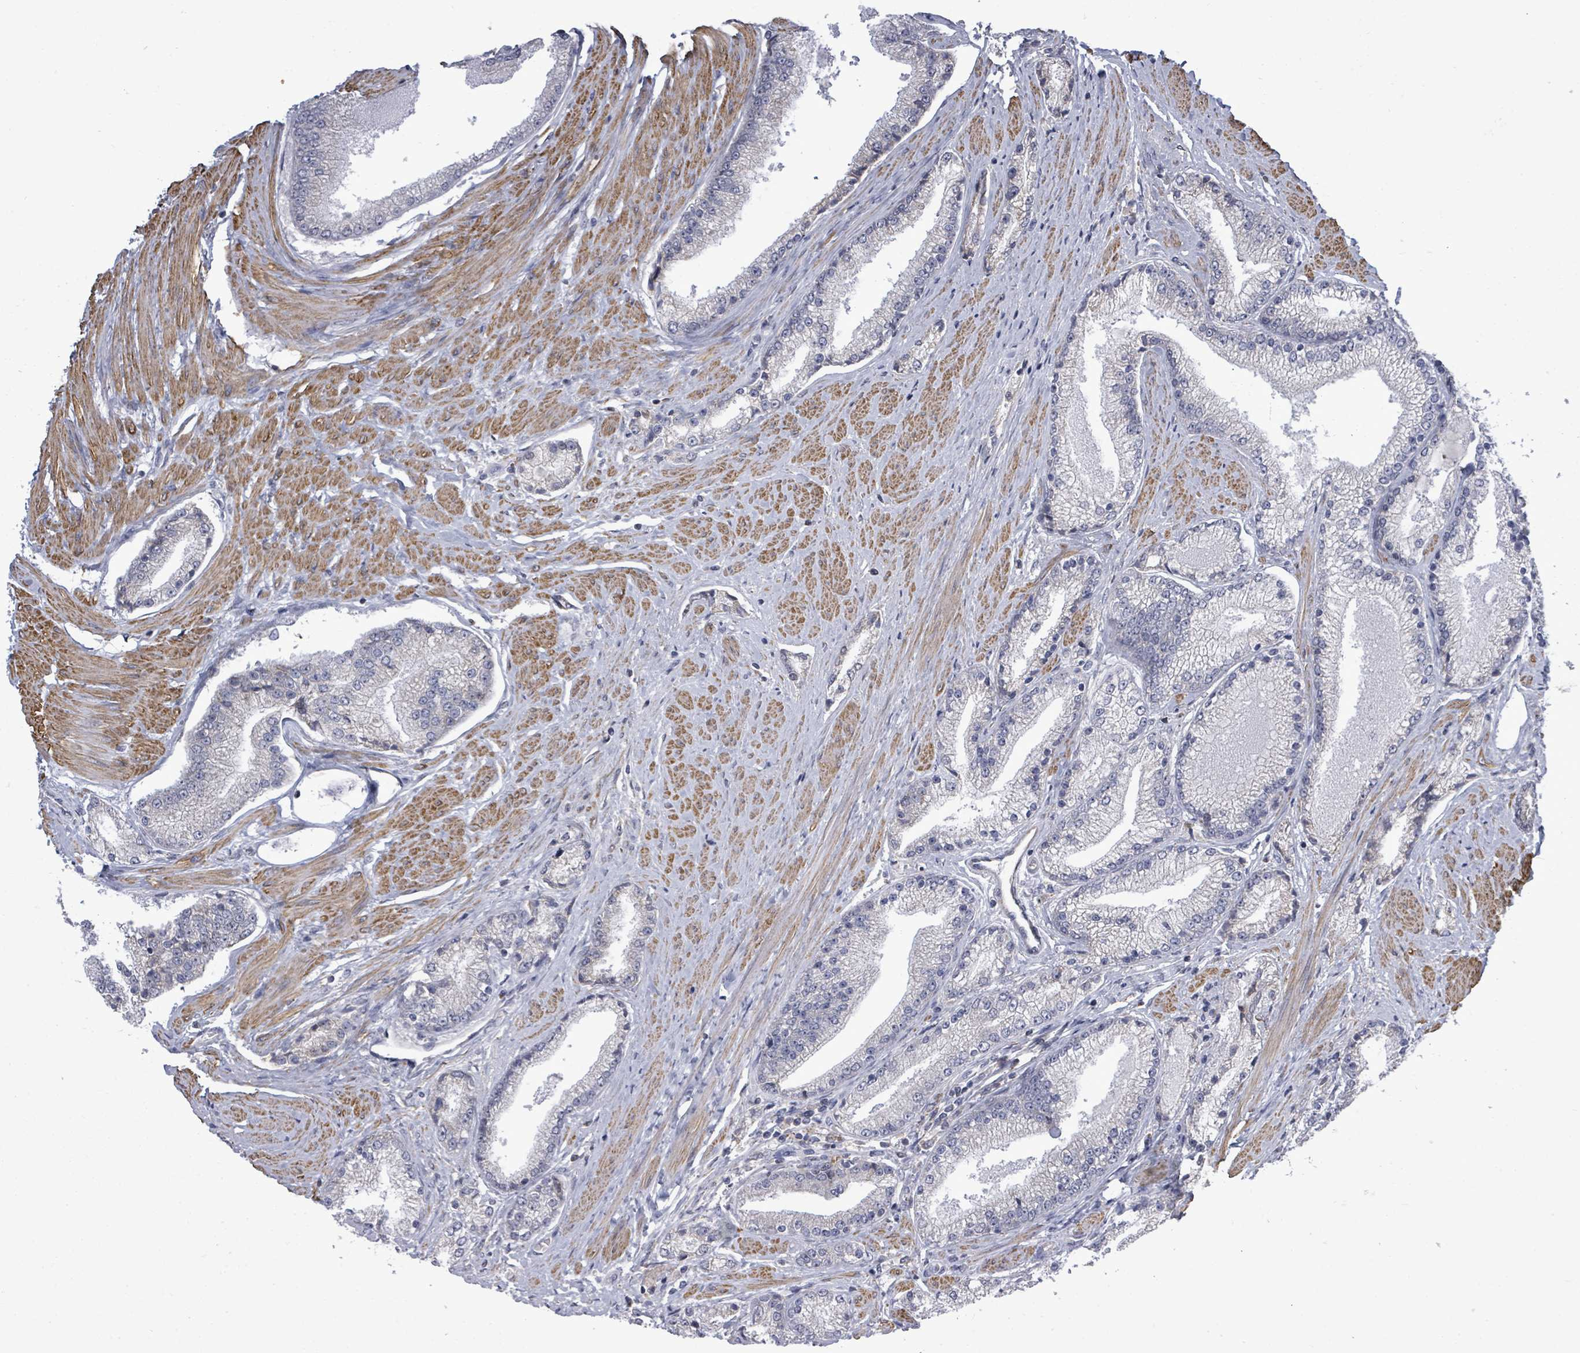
{"staining": {"intensity": "negative", "quantity": "none", "location": "none"}, "tissue": "prostate cancer", "cell_type": "Tumor cells", "image_type": "cancer", "snomed": [{"axis": "morphology", "description": "Adenocarcinoma, High grade"}, {"axis": "topography", "description": "Prostate"}], "caption": "Prostate cancer was stained to show a protein in brown. There is no significant staining in tumor cells.", "gene": "PAPSS1", "patient": {"sex": "male", "age": 67}}